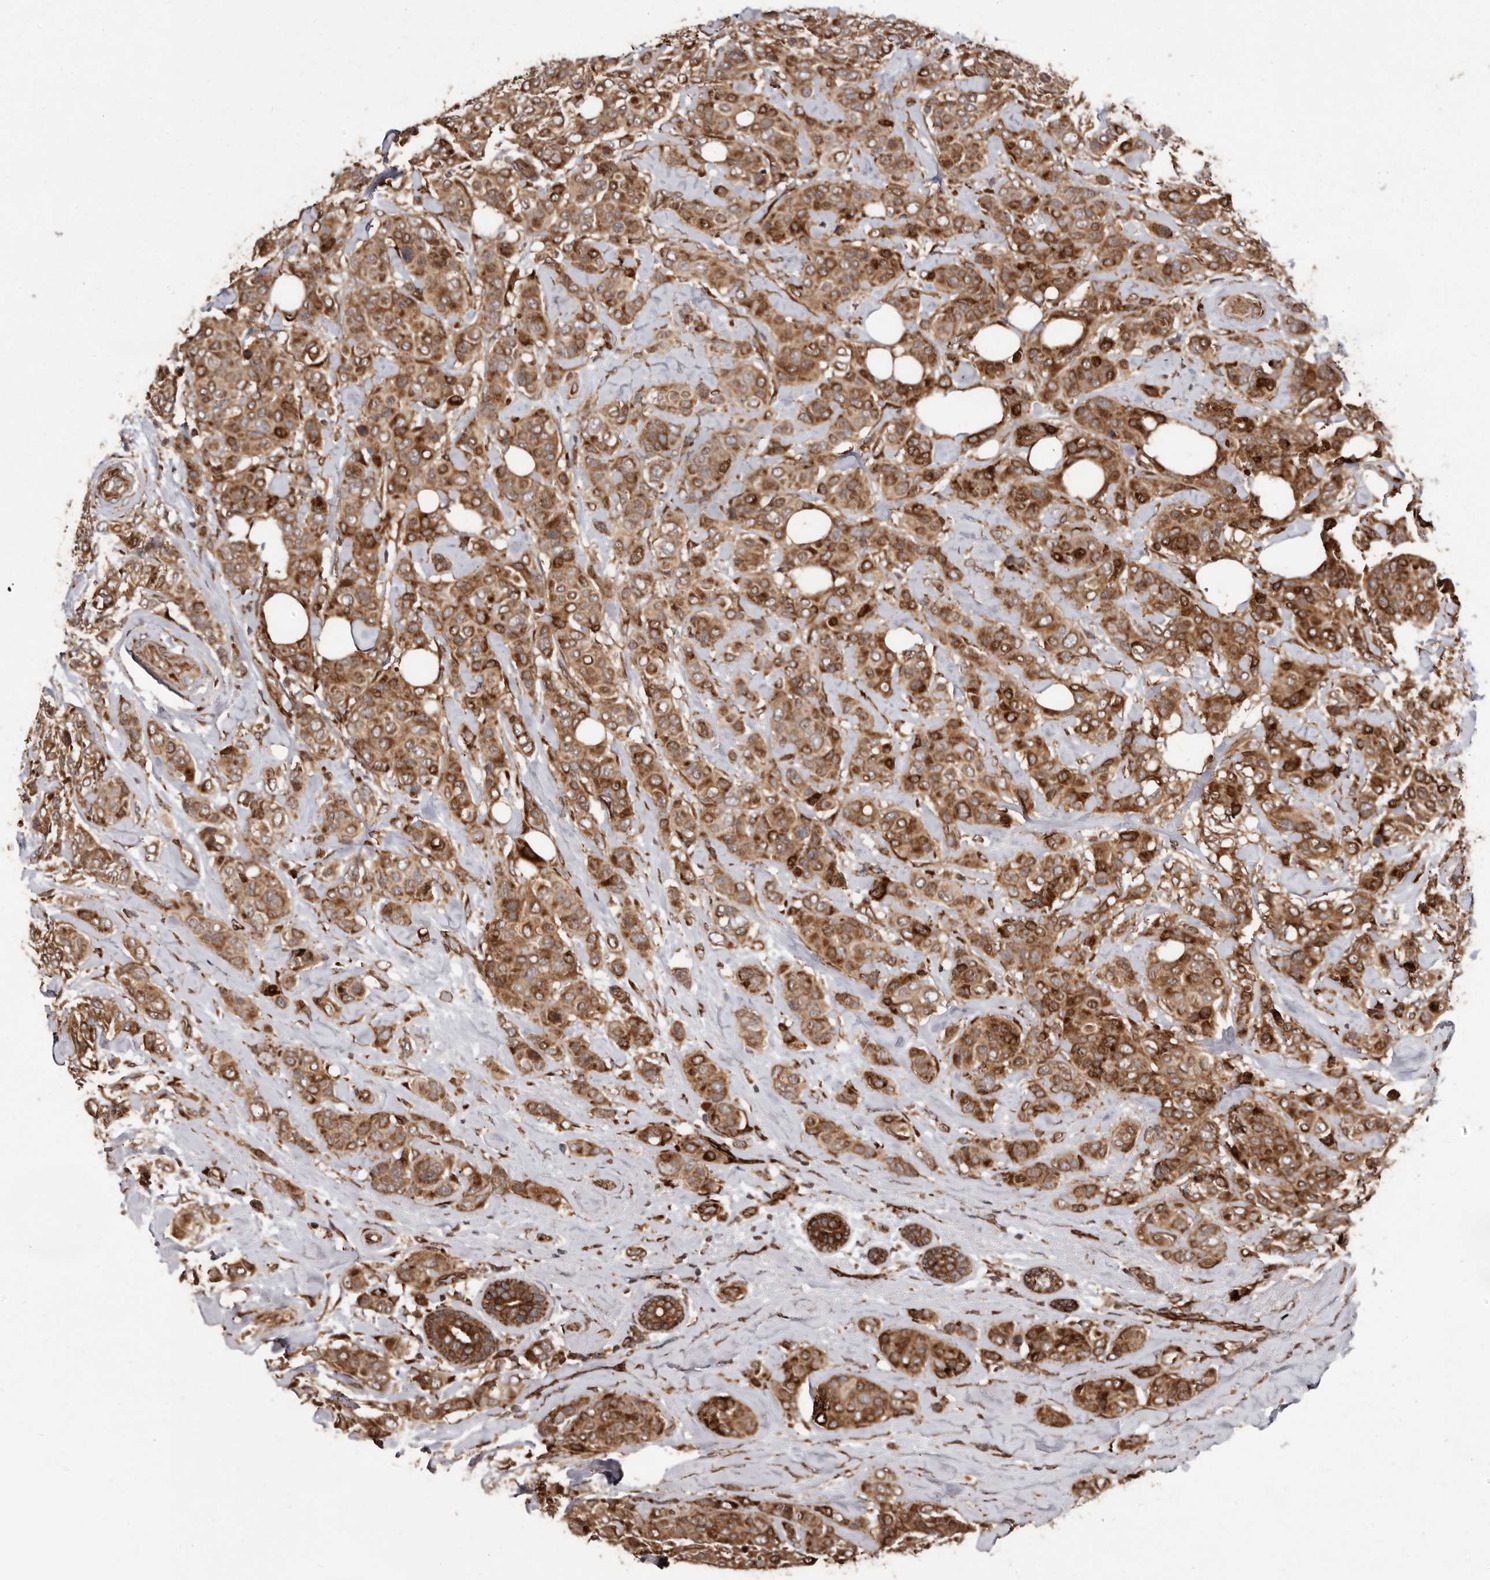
{"staining": {"intensity": "strong", "quantity": ">75%", "location": "cytoplasmic/membranous"}, "tissue": "breast cancer", "cell_type": "Tumor cells", "image_type": "cancer", "snomed": [{"axis": "morphology", "description": "Lobular carcinoma"}, {"axis": "topography", "description": "Breast"}], "caption": "Immunohistochemical staining of breast cancer reveals high levels of strong cytoplasmic/membranous protein expression in about >75% of tumor cells.", "gene": "FLAD1", "patient": {"sex": "female", "age": 51}}